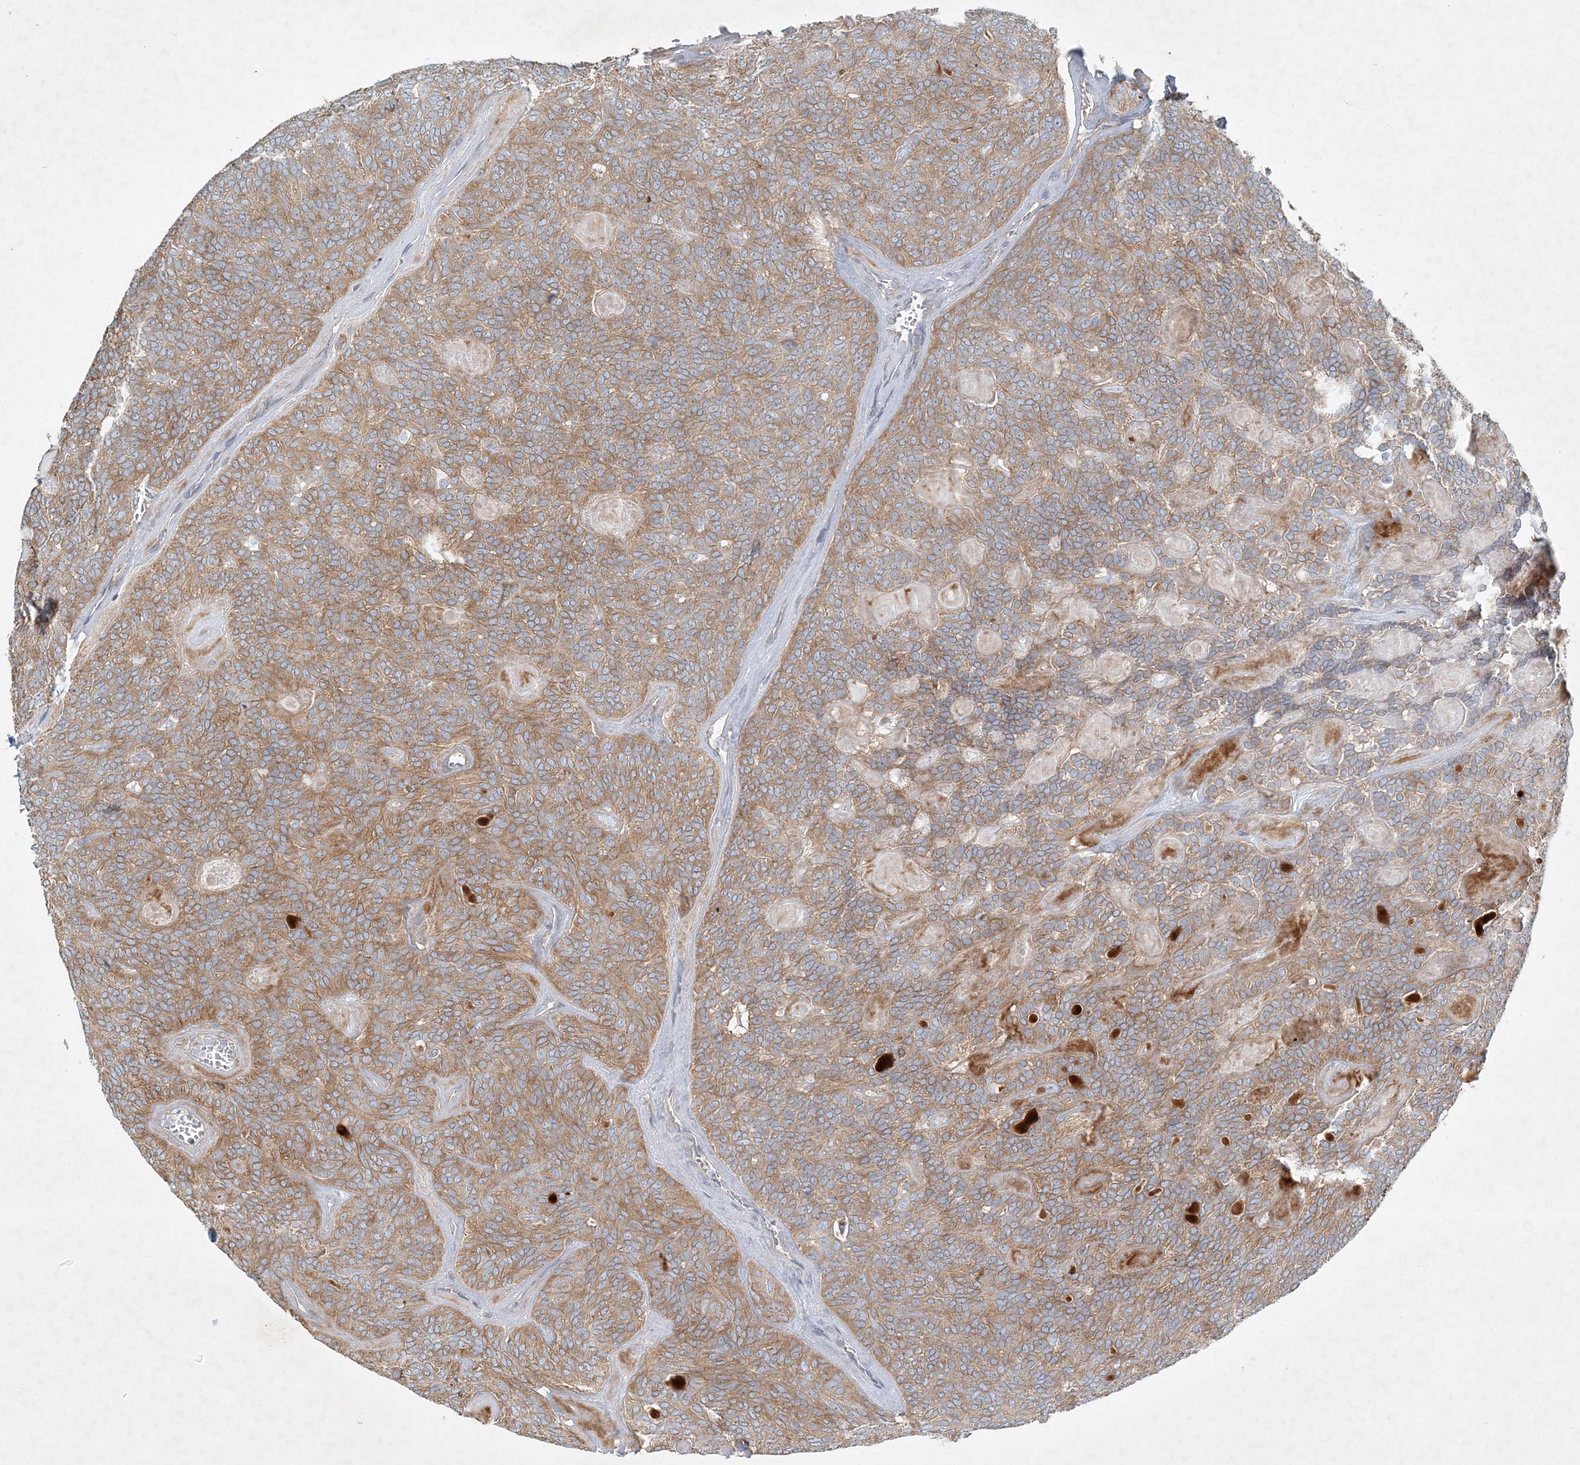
{"staining": {"intensity": "moderate", "quantity": ">75%", "location": "cytoplasmic/membranous"}, "tissue": "head and neck cancer", "cell_type": "Tumor cells", "image_type": "cancer", "snomed": [{"axis": "morphology", "description": "Adenocarcinoma, NOS"}, {"axis": "topography", "description": "Head-Neck"}], "caption": "Adenocarcinoma (head and neck) was stained to show a protein in brown. There is medium levels of moderate cytoplasmic/membranous staining in approximately >75% of tumor cells. (Brightfield microscopy of DAB IHC at high magnification).", "gene": "STK11IP", "patient": {"sex": "male", "age": 66}}